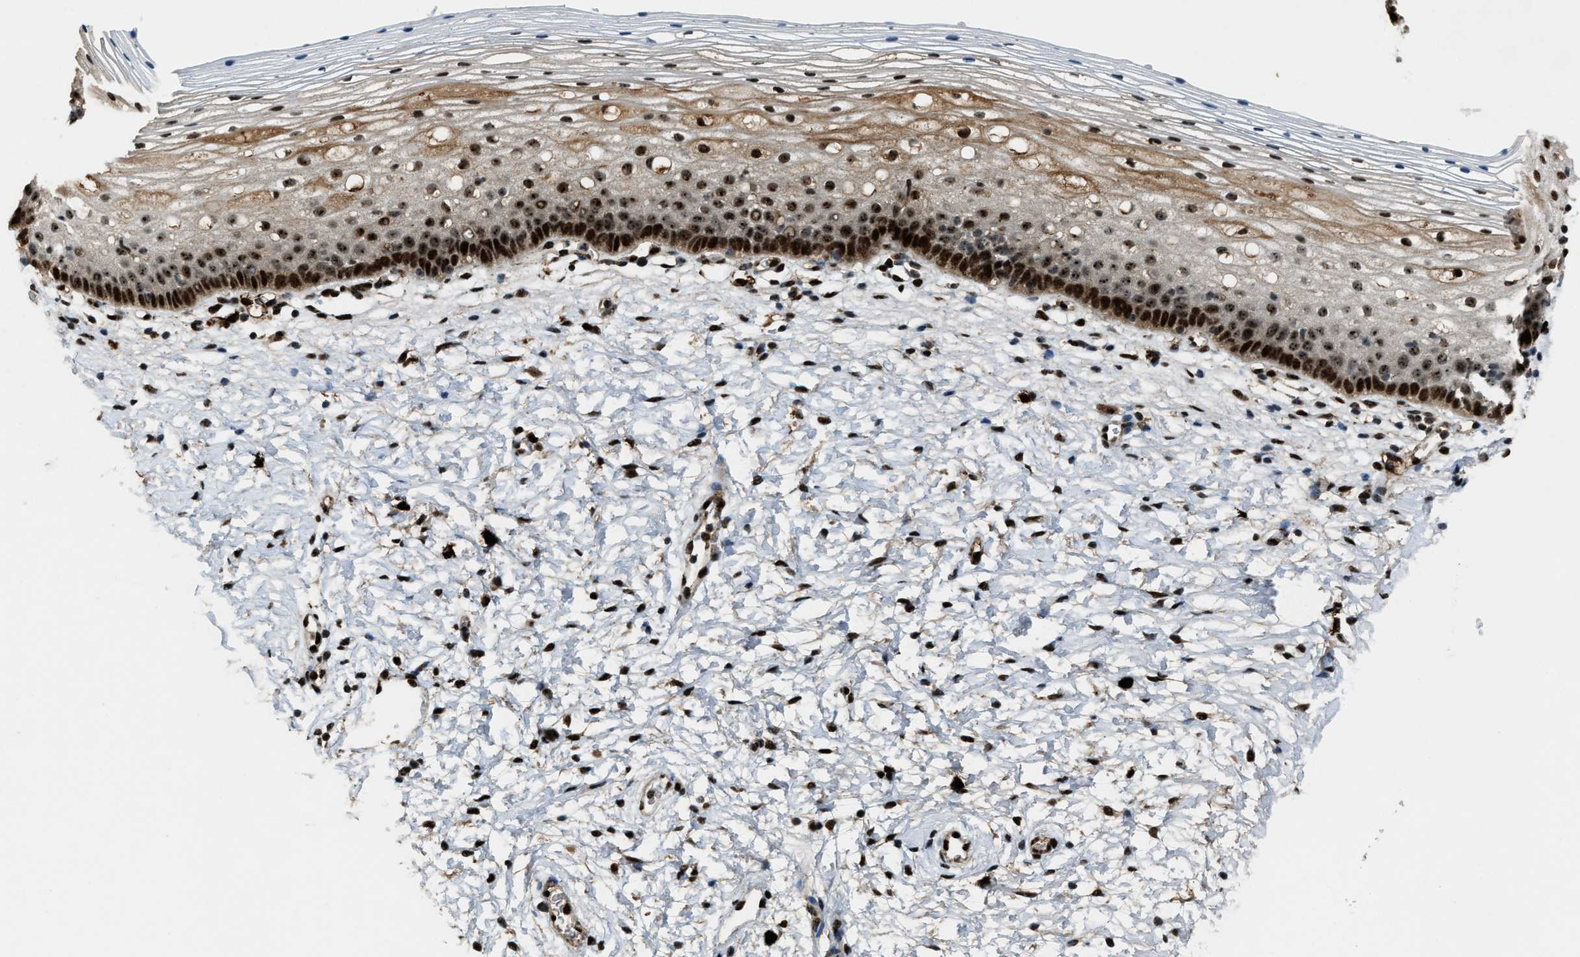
{"staining": {"intensity": "strong", "quantity": ">75%", "location": "nuclear"}, "tissue": "cervix", "cell_type": "Glandular cells", "image_type": "normal", "snomed": [{"axis": "morphology", "description": "Normal tissue, NOS"}, {"axis": "topography", "description": "Cervix"}], "caption": "Immunohistochemical staining of unremarkable human cervix demonstrates >75% levels of strong nuclear protein staining in approximately >75% of glandular cells.", "gene": "ZNF687", "patient": {"sex": "female", "age": 72}}